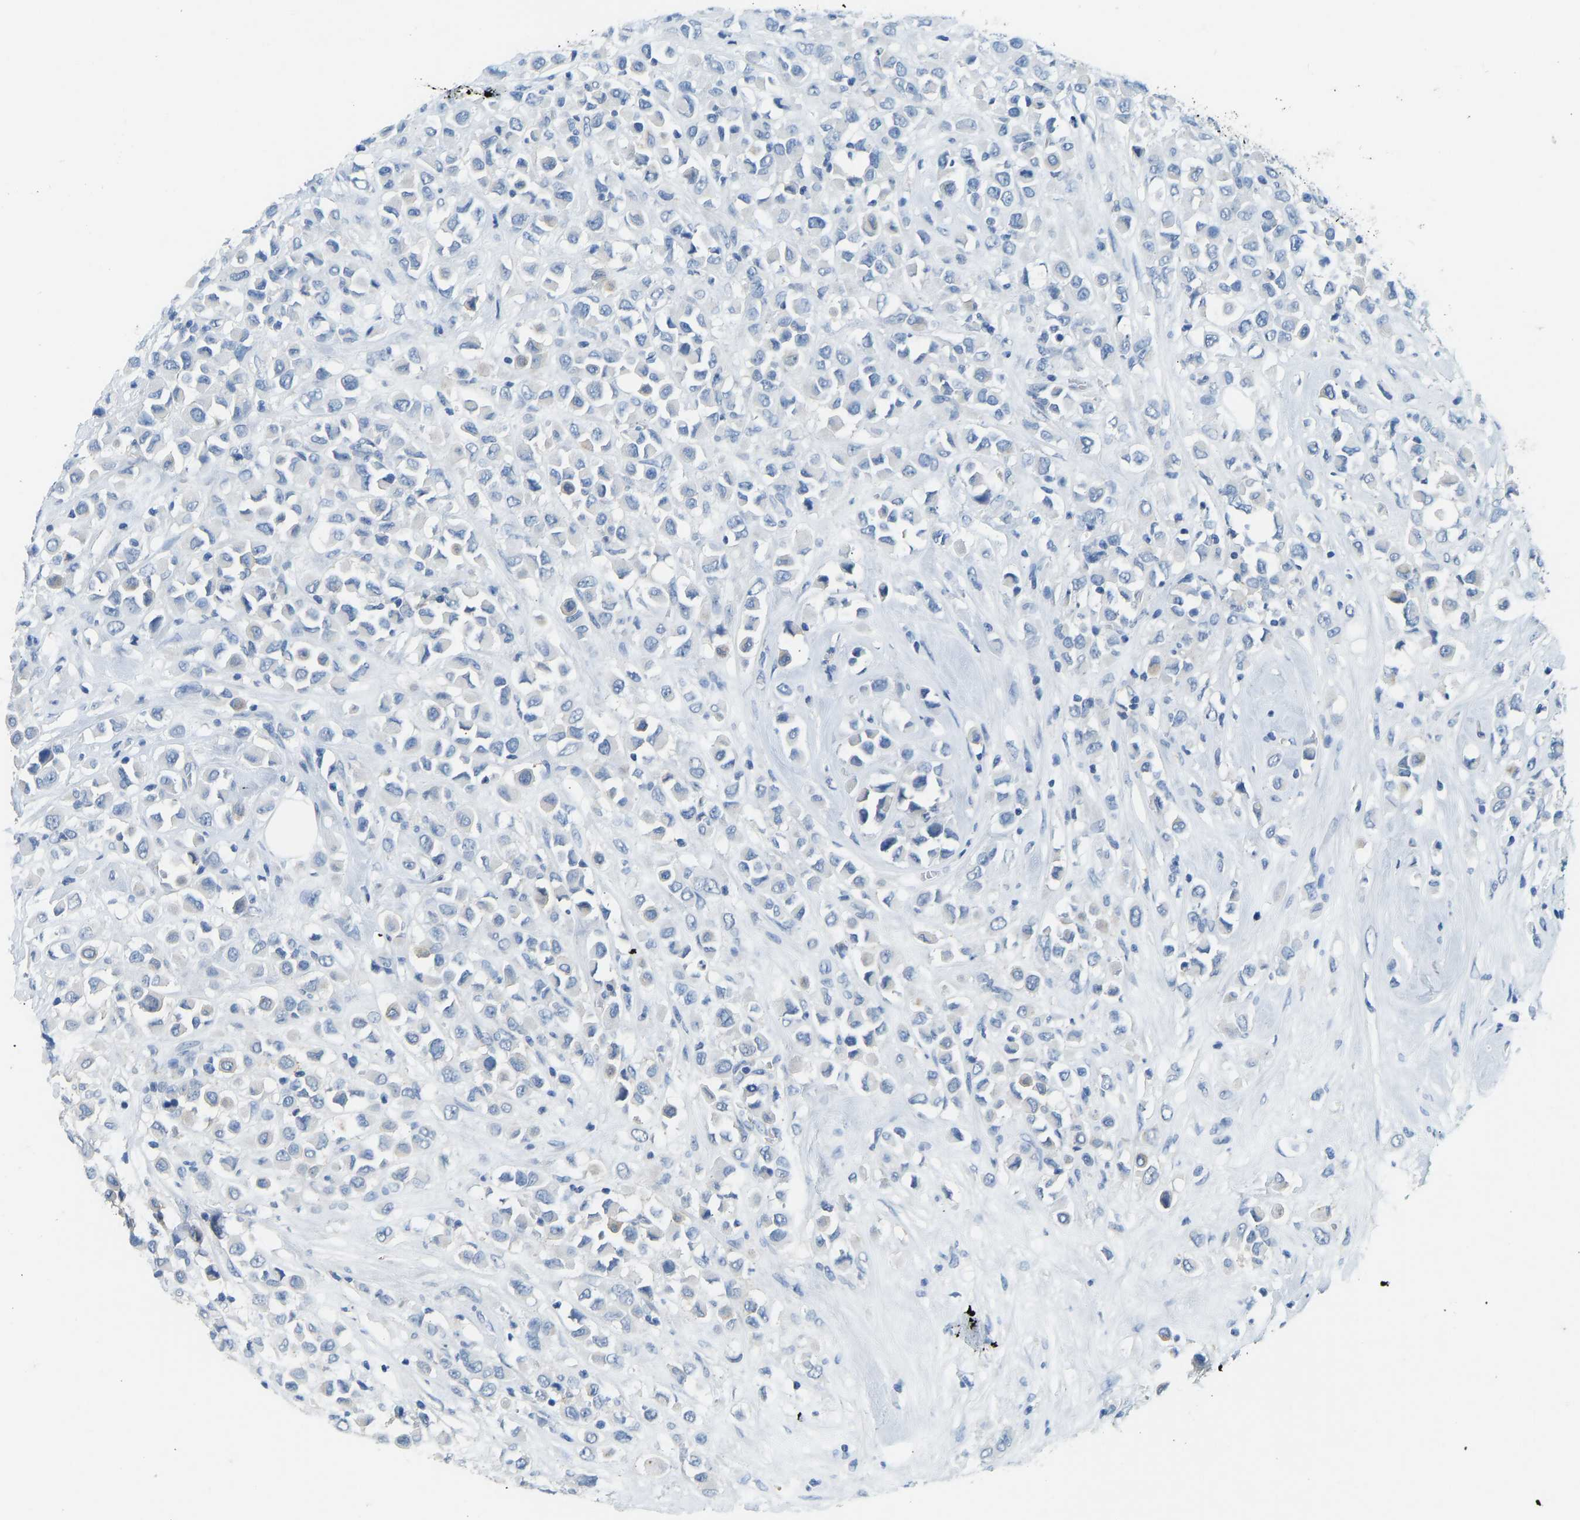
{"staining": {"intensity": "negative", "quantity": "none", "location": "none"}, "tissue": "breast cancer", "cell_type": "Tumor cells", "image_type": "cancer", "snomed": [{"axis": "morphology", "description": "Duct carcinoma"}, {"axis": "topography", "description": "Breast"}], "caption": "This is an immunohistochemistry histopathology image of breast infiltrating ductal carcinoma. There is no expression in tumor cells.", "gene": "ATP1A1", "patient": {"sex": "female", "age": 61}}